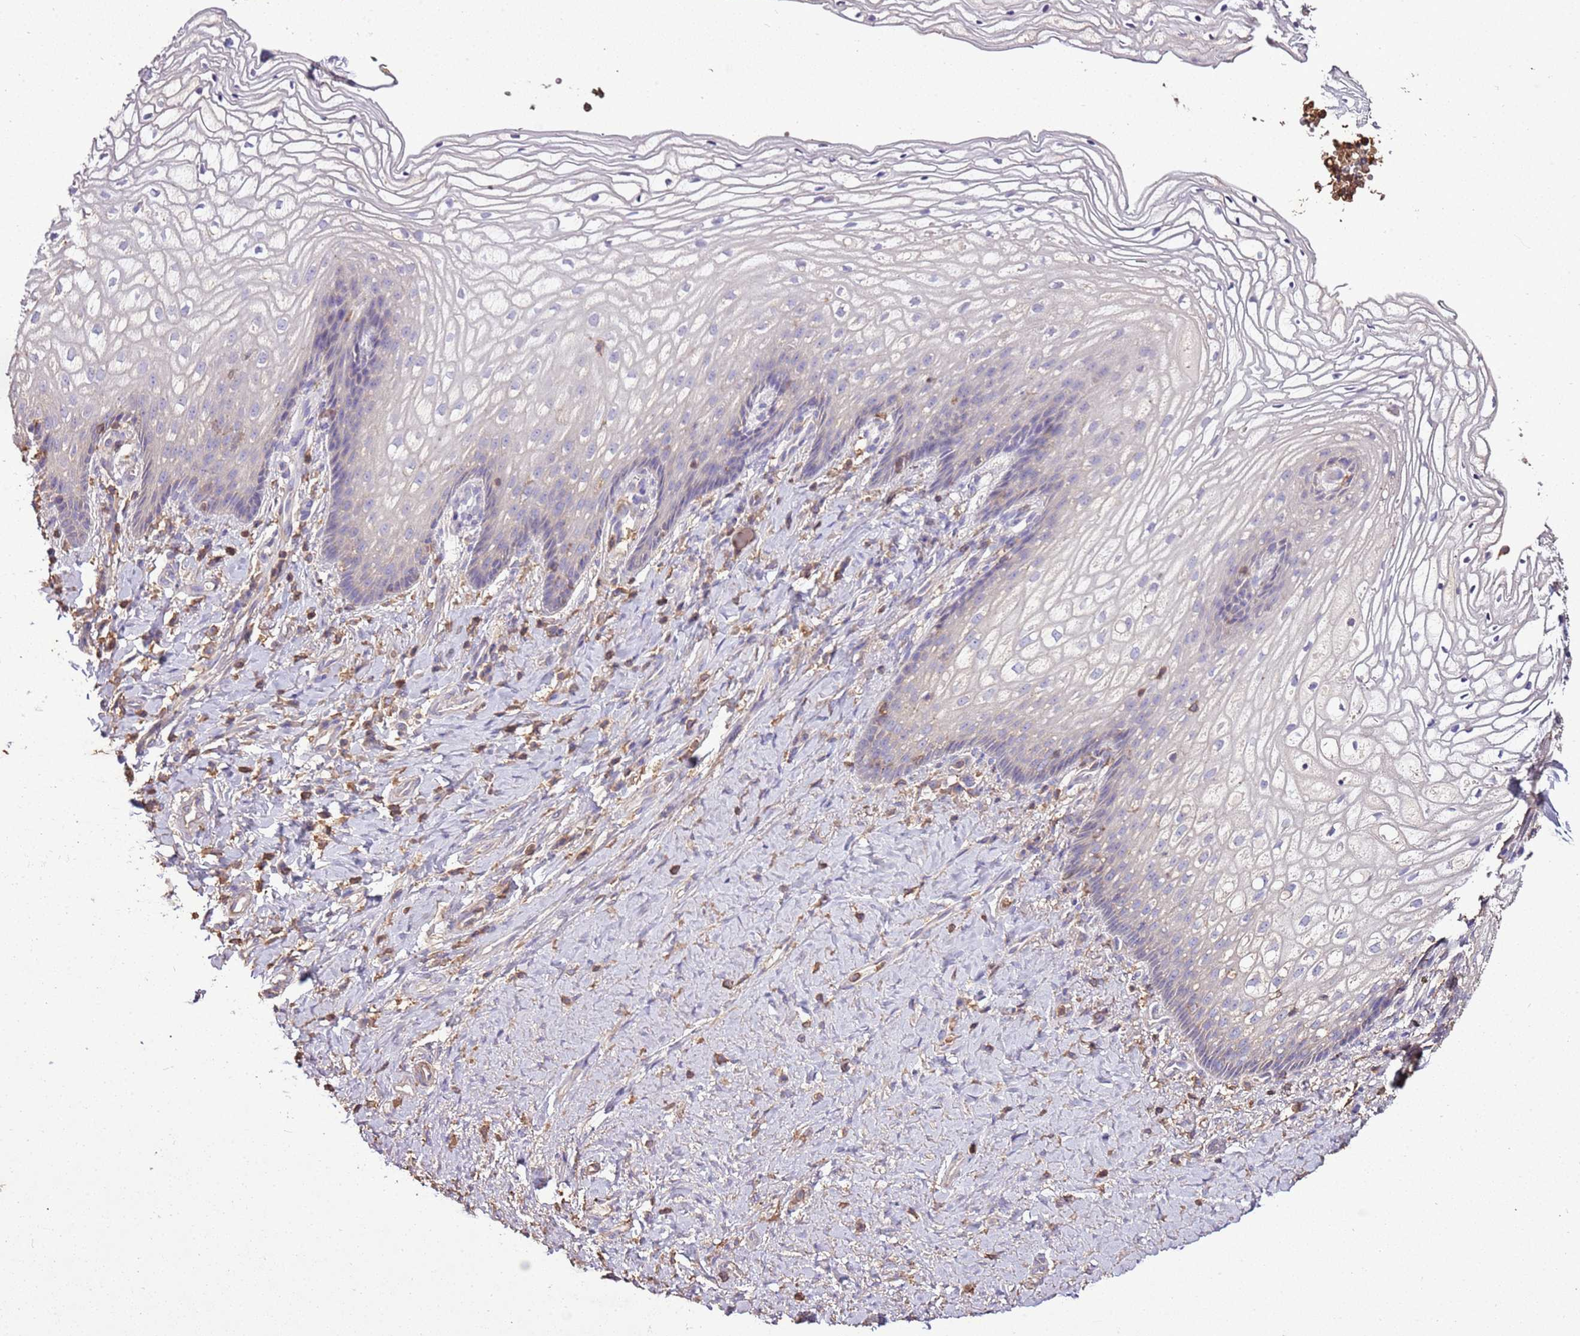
{"staining": {"intensity": "negative", "quantity": "none", "location": "none"}, "tissue": "vagina", "cell_type": "Squamous epithelial cells", "image_type": "normal", "snomed": [{"axis": "morphology", "description": "Normal tissue, NOS"}, {"axis": "topography", "description": "Vagina"}], "caption": "A micrograph of human vagina is negative for staining in squamous epithelial cells. (DAB immunohistochemistry (IHC) with hematoxylin counter stain).", "gene": "ARL10", "patient": {"sex": "female", "age": 60}}